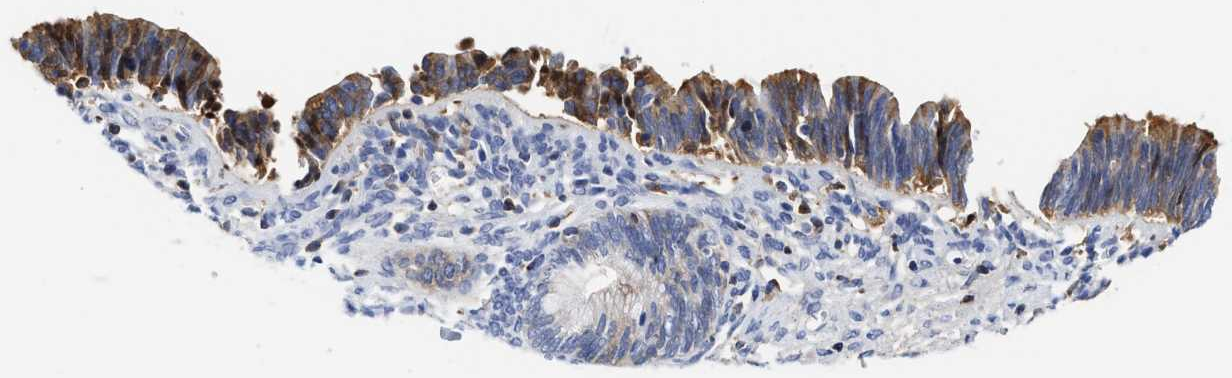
{"staining": {"intensity": "moderate", "quantity": ">75%", "location": "cytoplasmic/membranous"}, "tissue": "cervical cancer", "cell_type": "Tumor cells", "image_type": "cancer", "snomed": [{"axis": "morphology", "description": "Adenocarcinoma, NOS"}, {"axis": "topography", "description": "Cervix"}], "caption": "About >75% of tumor cells in cervical cancer (adenocarcinoma) reveal moderate cytoplasmic/membranous protein expression as visualized by brown immunohistochemical staining.", "gene": "C2", "patient": {"sex": "female", "age": 44}}